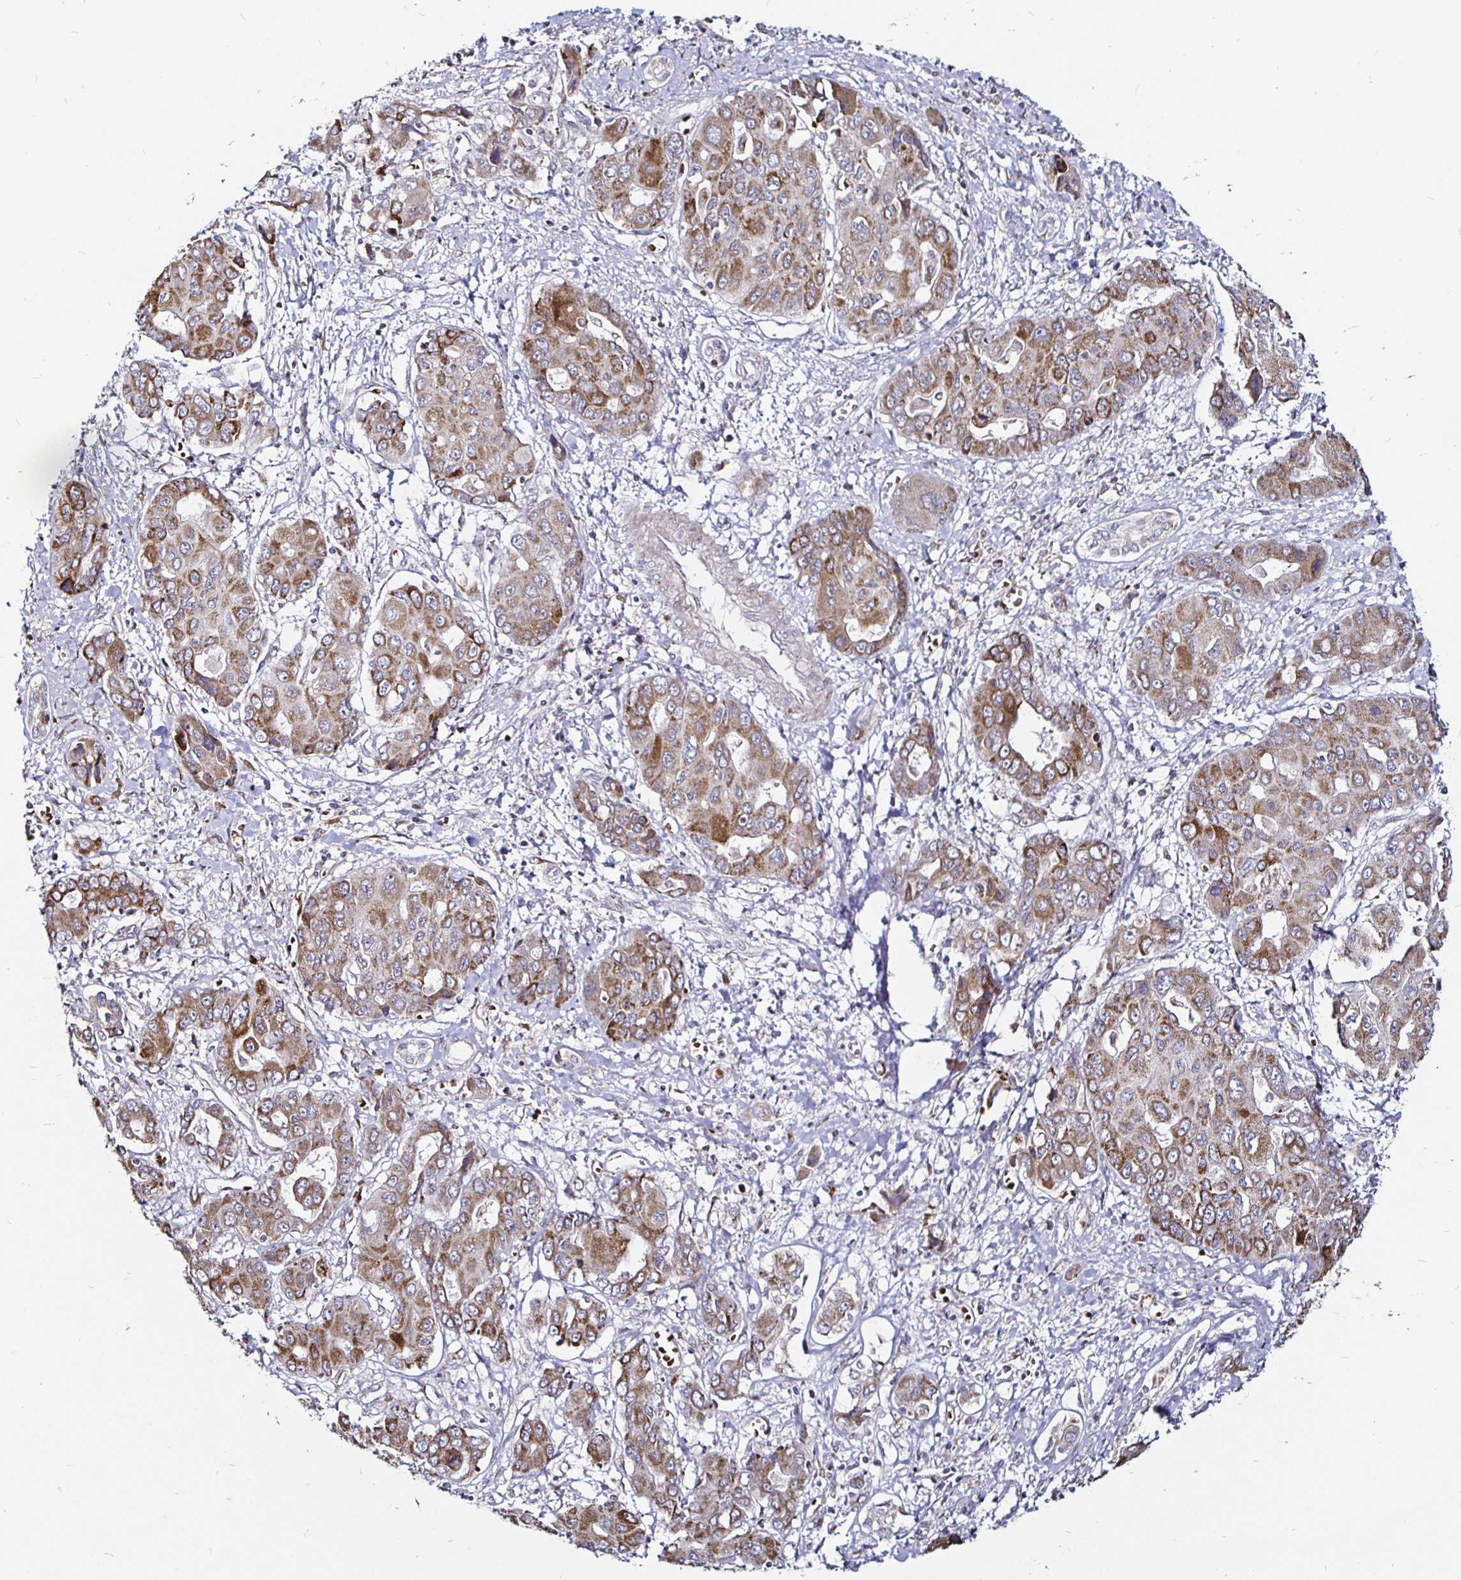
{"staining": {"intensity": "moderate", "quantity": ">75%", "location": "cytoplasmic/membranous"}, "tissue": "liver cancer", "cell_type": "Tumor cells", "image_type": "cancer", "snomed": [{"axis": "morphology", "description": "Cholangiocarcinoma"}, {"axis": "topography", "description": "Liver"}], "caption": "Brown immunohistochemical staining in human liver cancer shows moderate cytoplasmic/membranous positivity in about >75% of tumor cells.", "gene": "ATG3", "patient": {"sex": "male", "age": 67}}